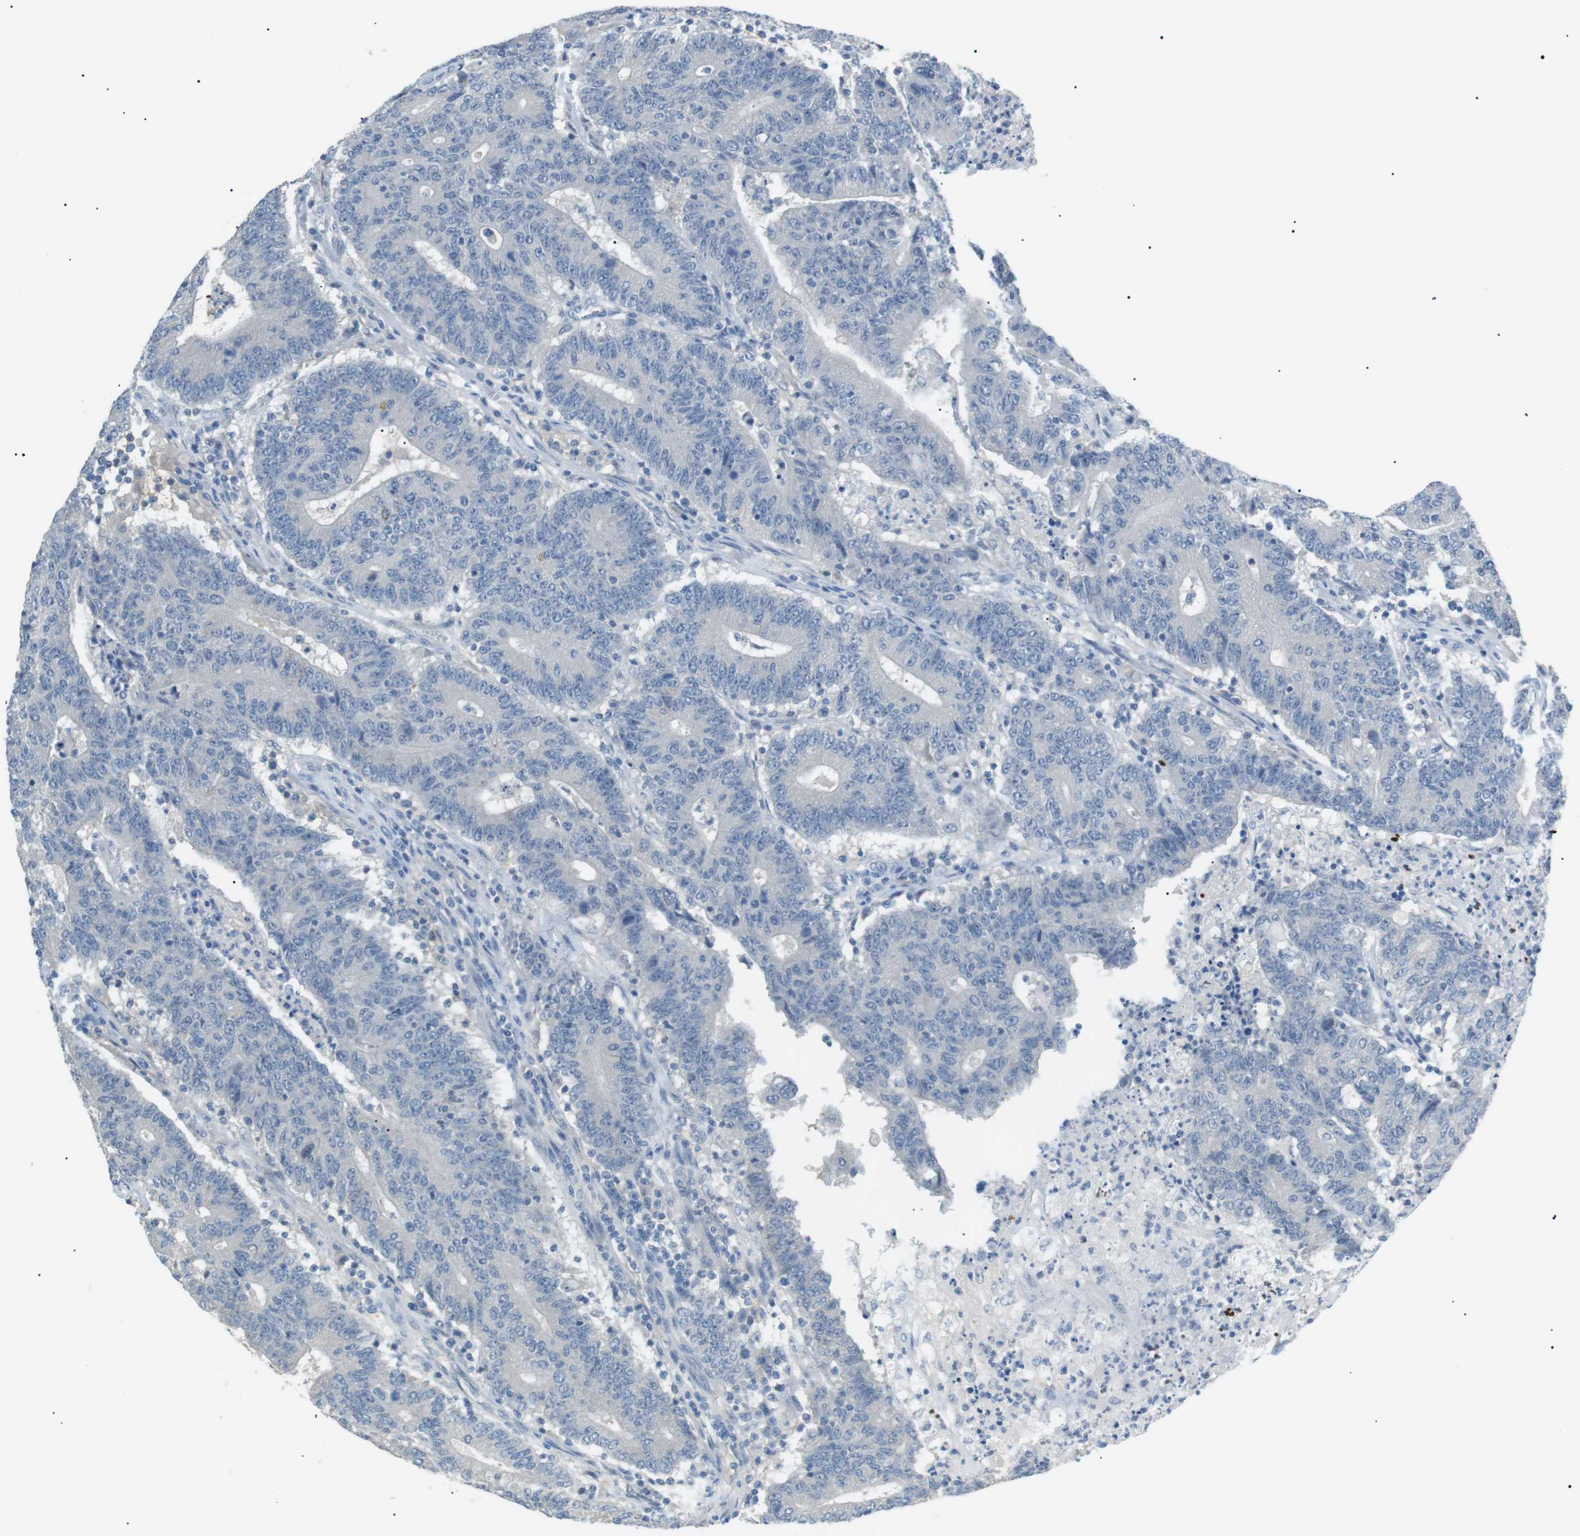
{"staining": {"intensity": "negative", "quantity": "none", "location": "none"}, "tissue": "colorectal cancer", "cell_type": "Tumor cells", "image_type": "cancer", "snomed": [{"axis": "morphology", "description": "Normal tissue, NOS"}, {"axis": "morphology", "description": "Adenocarcinoma, NOS"}, {"axis": "topography", "description": "Colon"}], "caption": "DAB immunohistochemical staining of human colorectal adenocarcinoma displays no significant positivity in tumor cells.", "gene": "CDH26", "patient": {"sex": "female", "age": 75}}